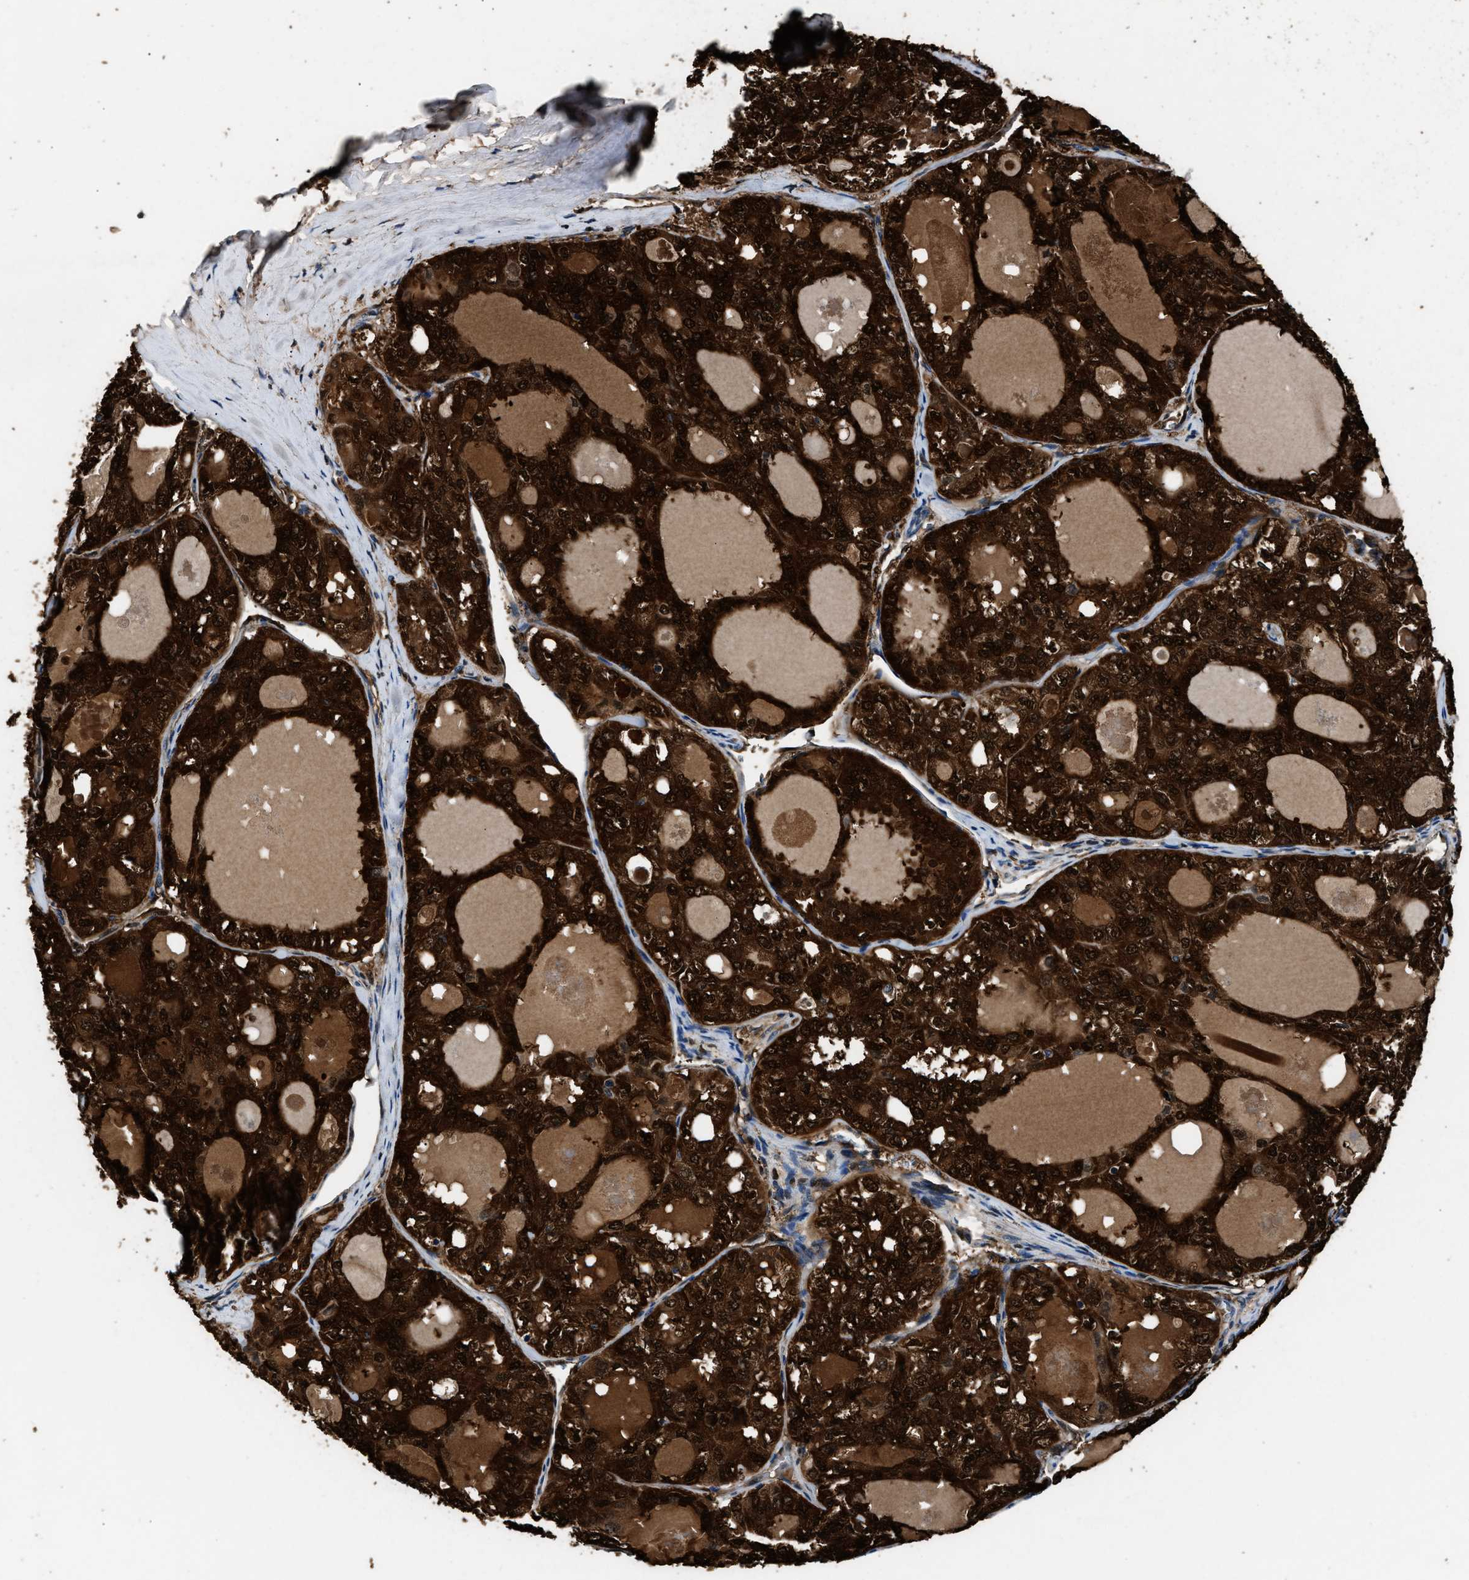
{"staining": {"intensity": "strong", "quantity": ">75%", "location": "cytoplasmic/membranous,nuclear"}, "tissue": "thyroid cancer", "cell_type": "Tumor cells", "image_type": "cancer", "snomed": [{"axis": "morphology", "description": "Follicular adenoma carcinoma, NOS"}, {"axis": "topography", "description": "Thyroid gland"}], "caption": "Strong cytoplasmic/membranous and nuclear positivity is appreciated in approximately >75% of tumor cells in thyroid follicular adenoma carcinoma.", "gene": "GSTP1", "patient": {"sex": "male", "age": 75}}